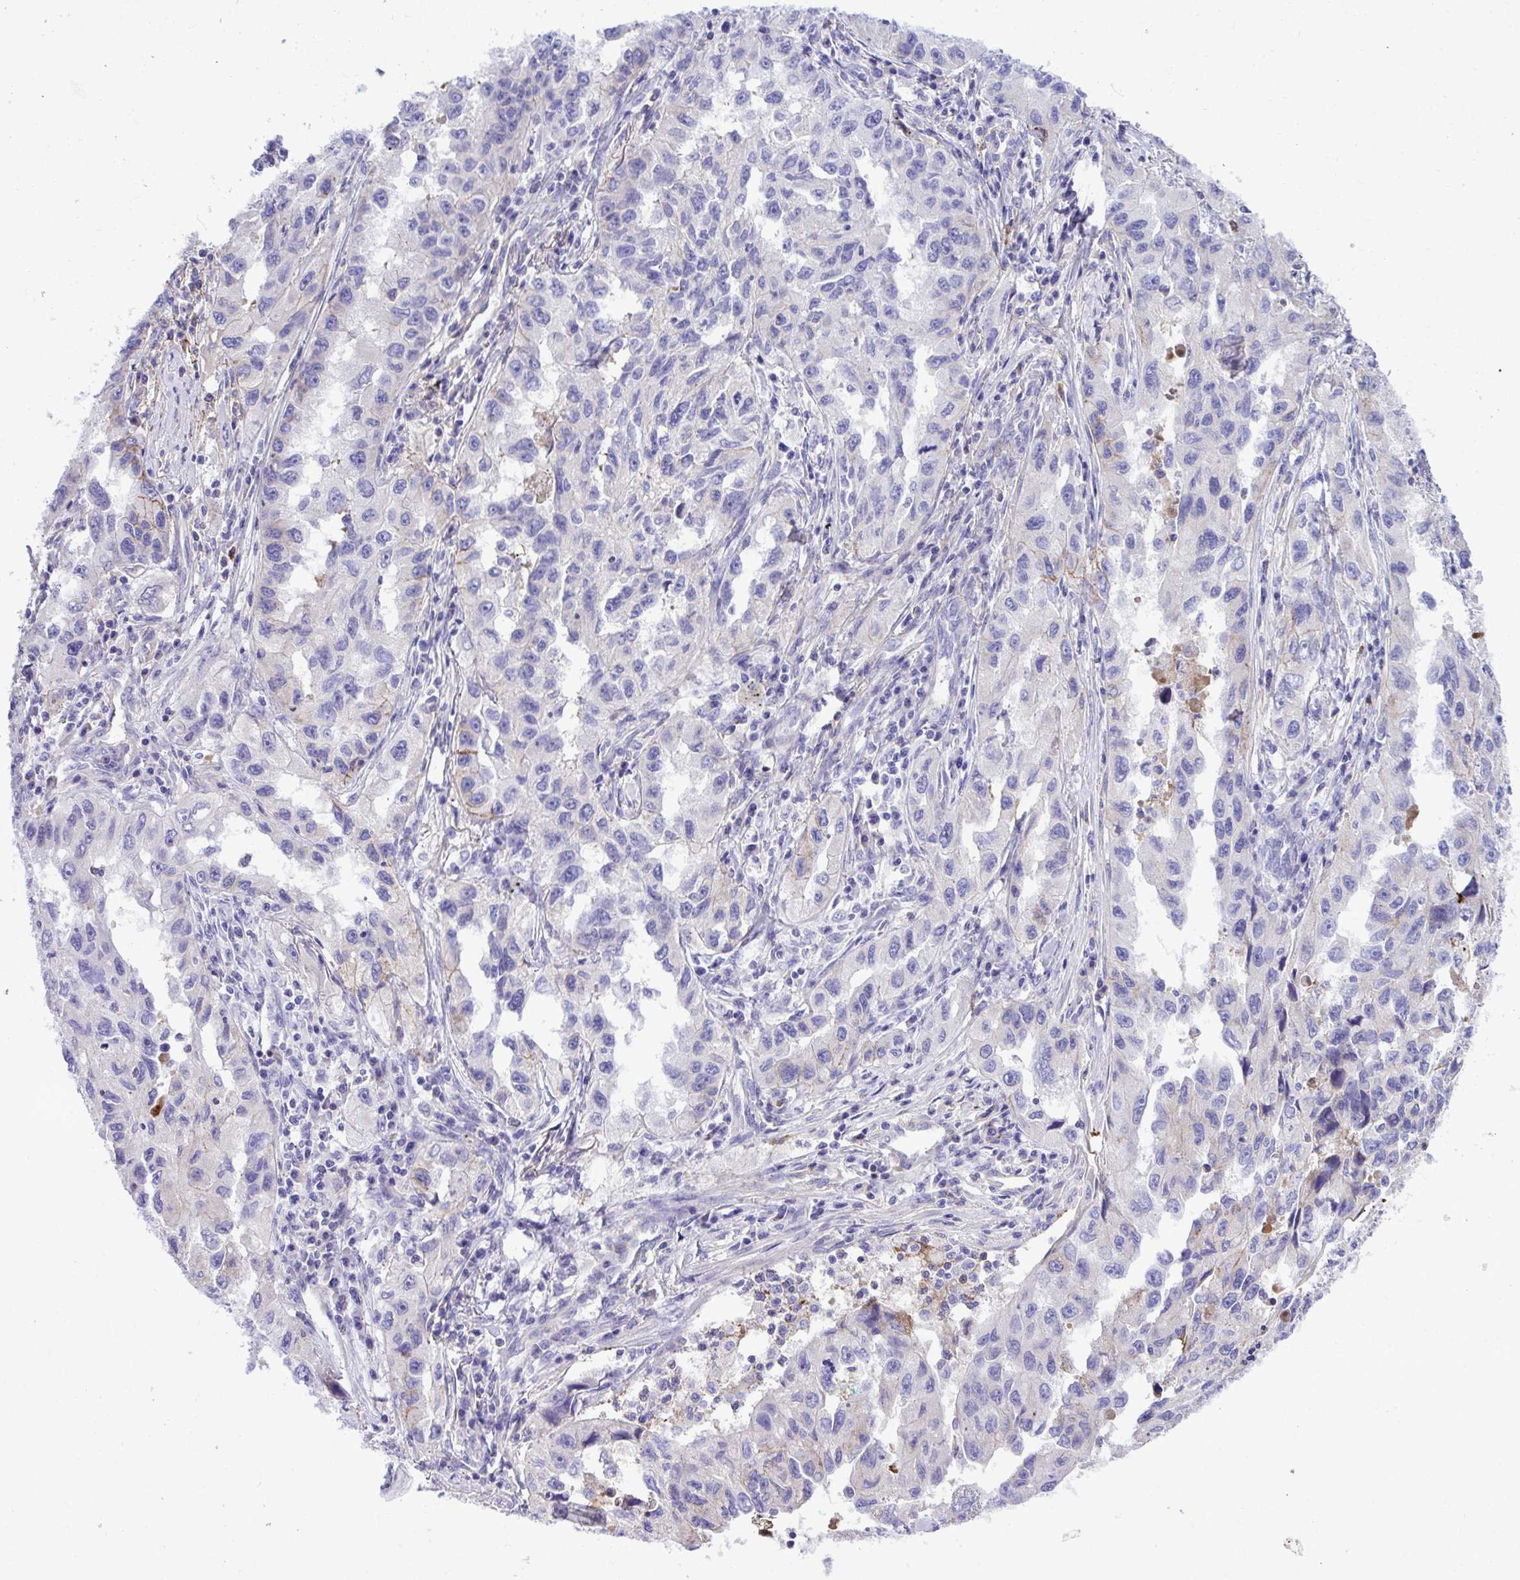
{"staining": {"intensity": "negative", "quantity": "none", "location": "none"}, "tissue": "lung cancer", "cell_type": "Tumor cells", "image_type": "cancer", "snomed": [{"axis": "morphology", "description": "Adenocarcinoma, NOS"}, {"axis": "topography", "description": "Lung"}], "caption": "This is an IHC image of human lung adenocarcinoma. There is no expression in tumor cells.", "gene": "HRG", "patient": {"sex": "female", "age": 73}}